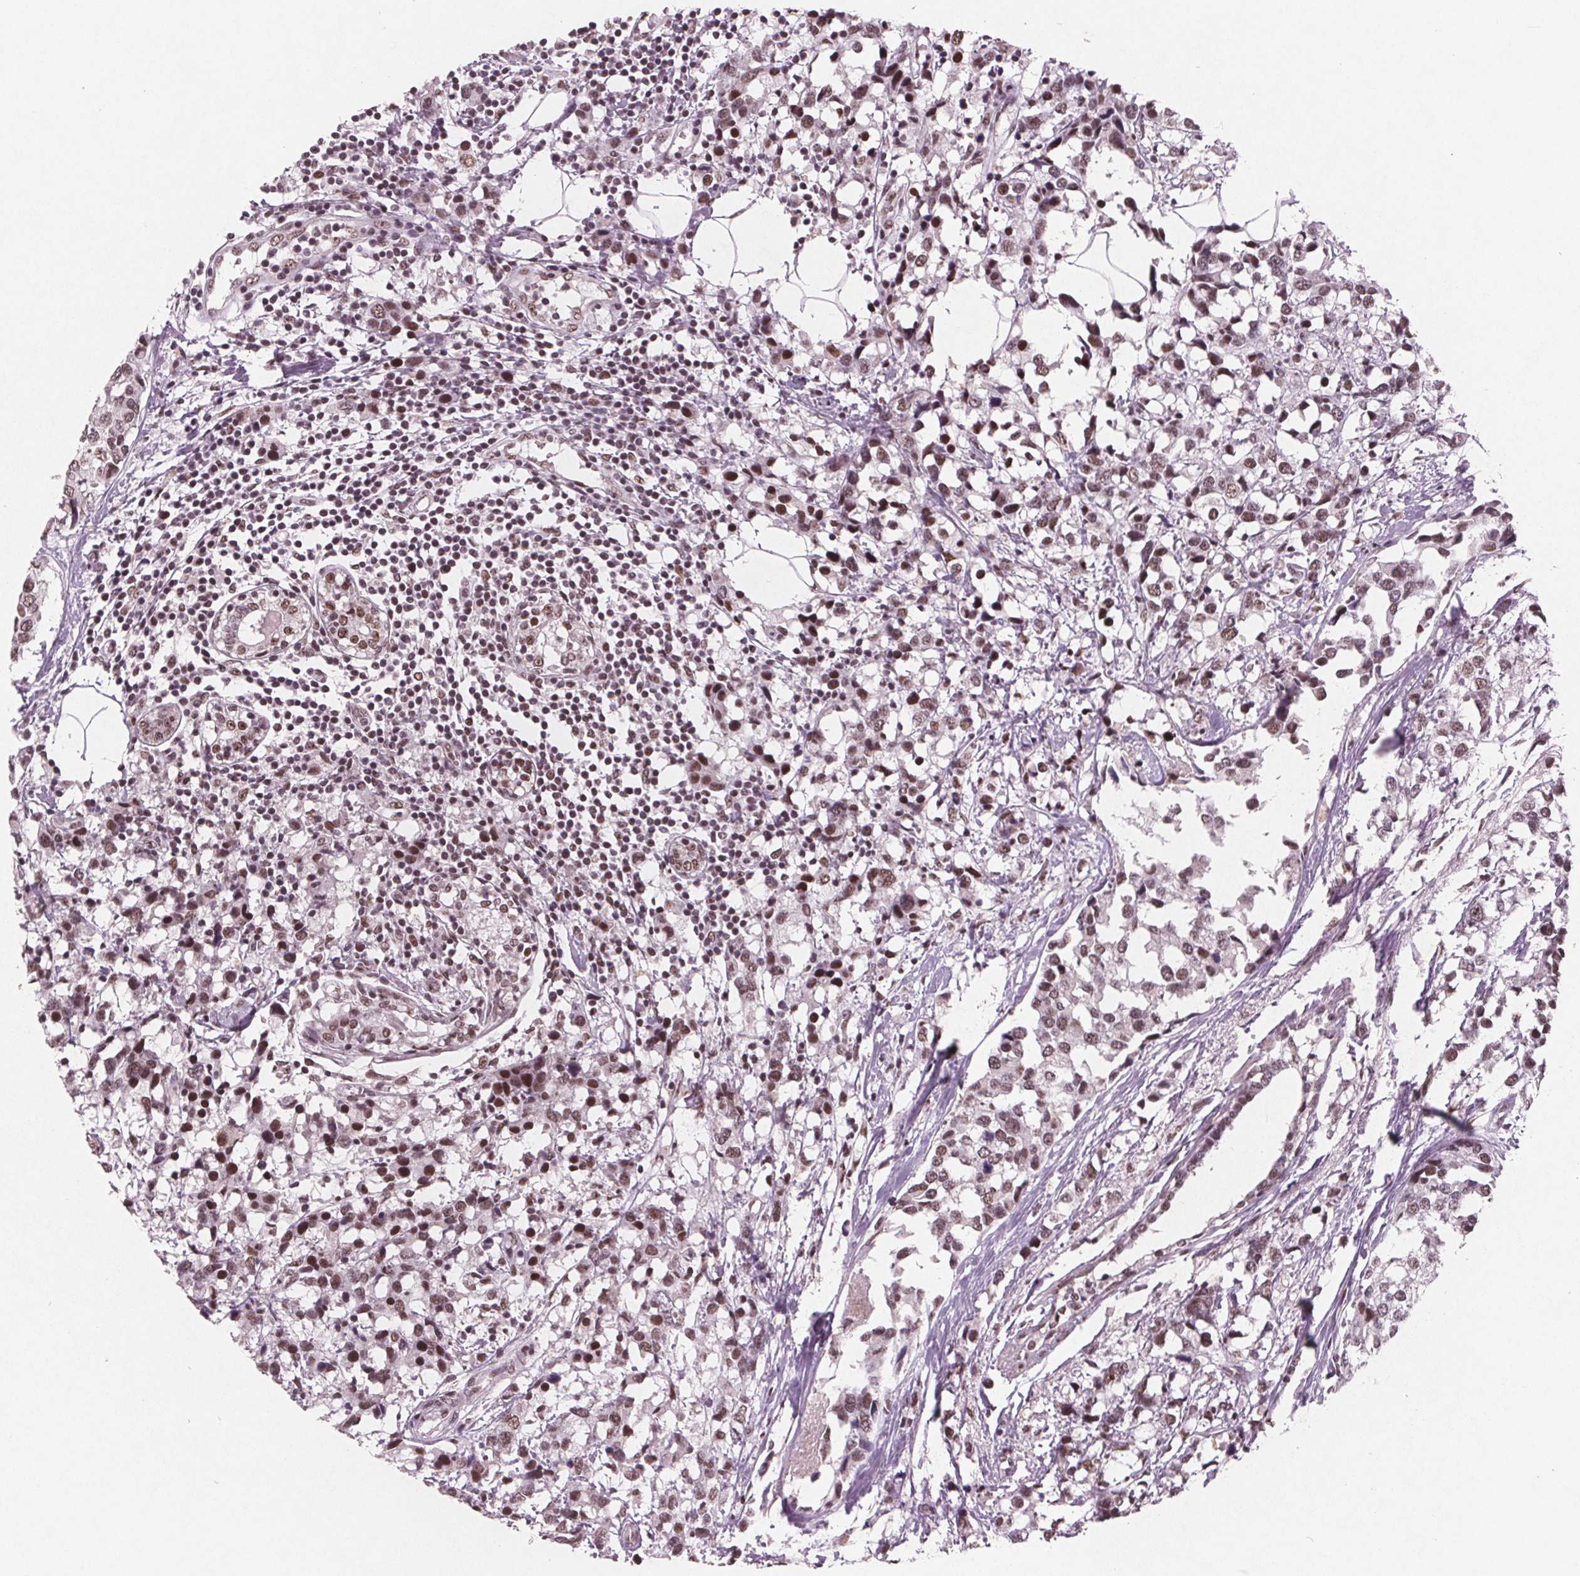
{"staining": {"intensity": "moderate", "quantity": ">75%", "location": "nuclear"}, "tissue": "breast cancer", "cell_type": "Tumor cells", "image_type": "cancer", "snomed": [{"axis": "morphology", "description": "Lobular carcinoma"}, {"axis": "topography", "description": "Breast"}], "caption": "The image exhibits a brown stain indicating the presence of a protein in the nuclear of tumor cells in lobular carcinoma (breast).", "gene": "RPS6KA2", "patient": {"sex": "female", "age": 59}}